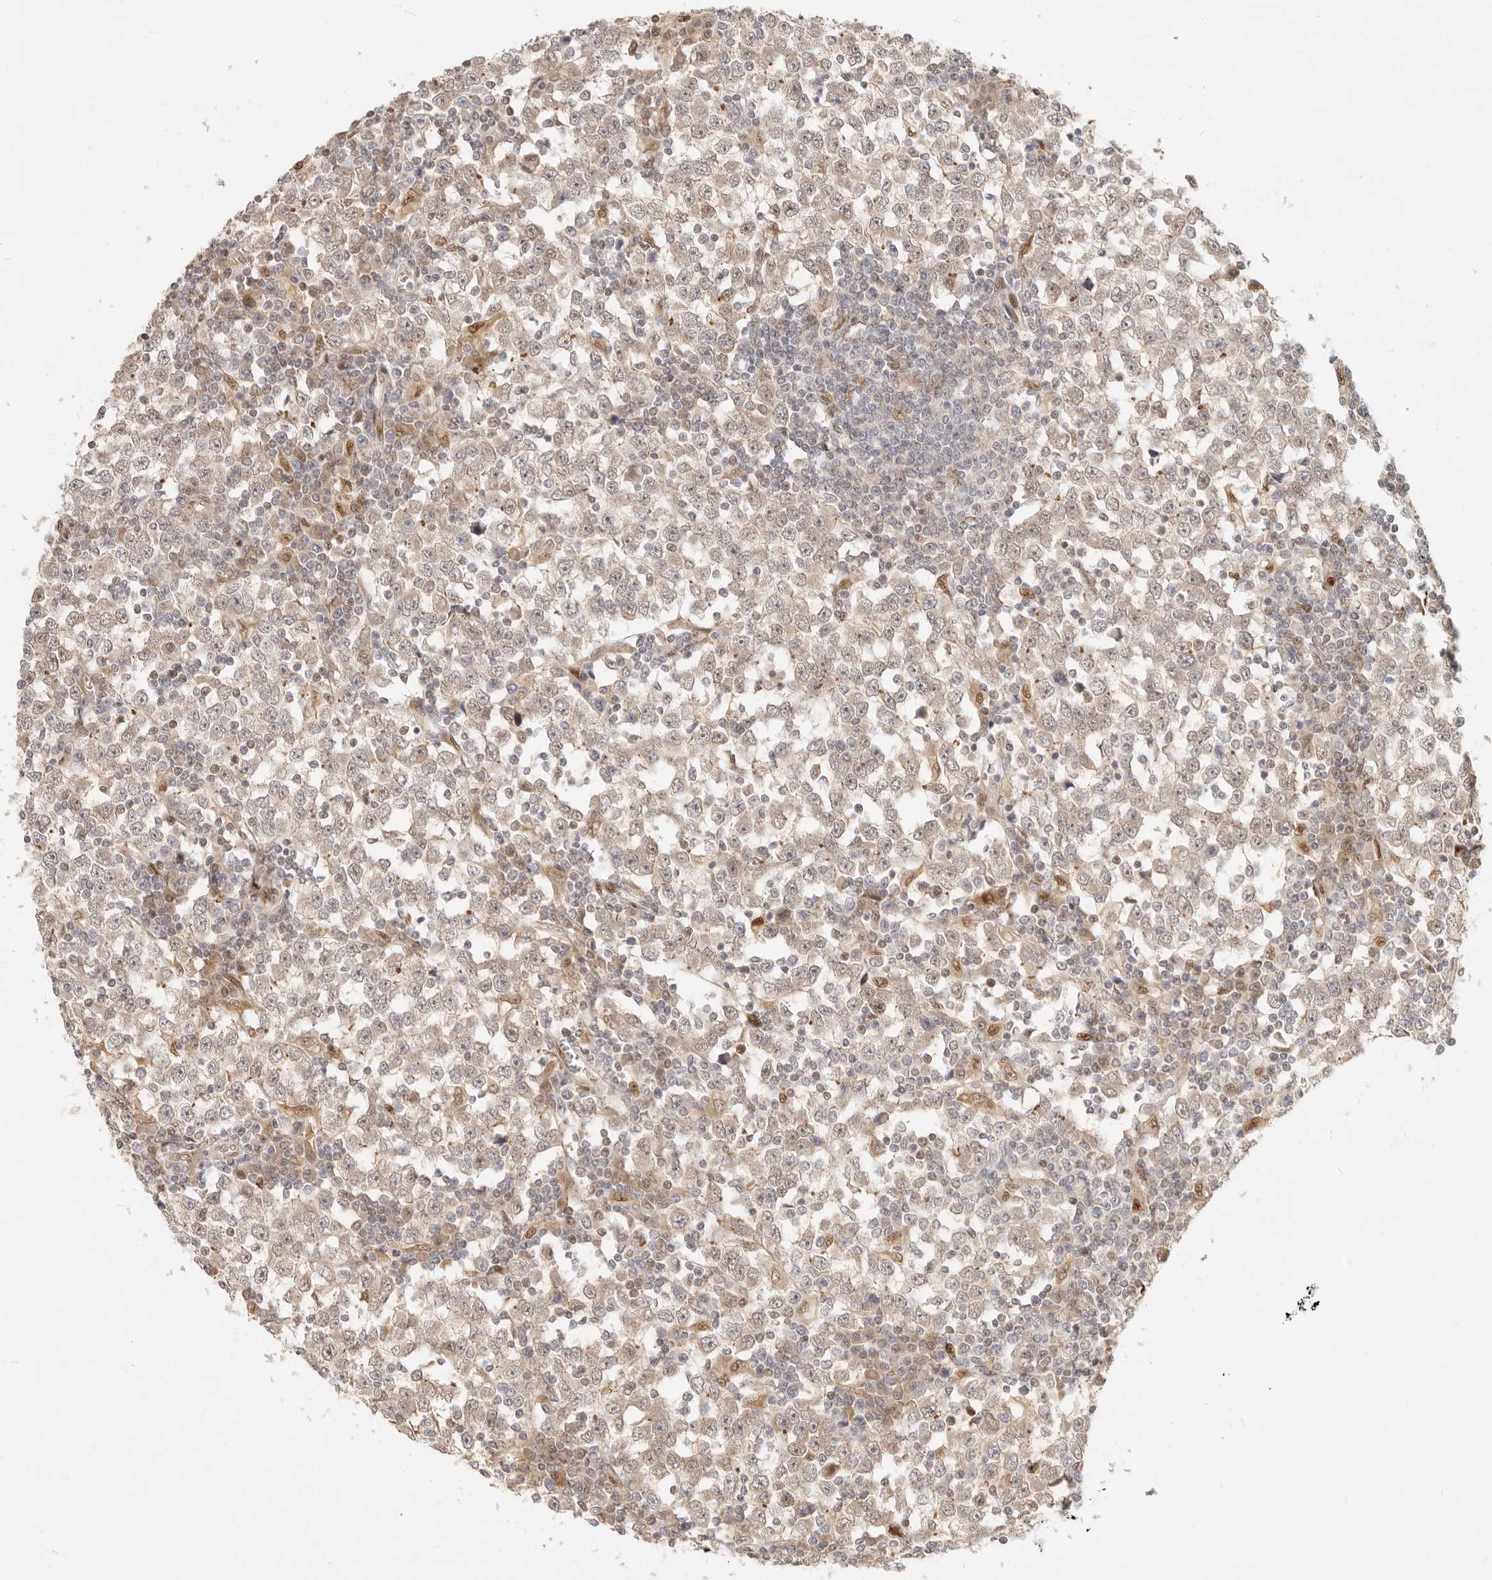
{"staining": {"intensity": "weak", "quantity": "<25%", "location": "cytoplasmic/membranous"}, "tissue": "testis cancer", "cell_type": "Tumor cells", "image_type": "cancer", "snomed": [{"axis": "morphology", "description": "Seminoma, NOS"}, {"axis": "topography", "description": "Testis"}], "caption": "IHC micrograph of neoplastic tissue: testis seminoma stained with DAB (3,3'-diaminobenzidine) demonstrates no significant protein positivity in tumor cells. The staining was performed using DAB to visualize the protein expression in brown, while the nuclei were stained in blue with hematoxylin (Magnification: 20x).", "gene": "TUFT1", "patient": {"sex": "male", "age": 65}}